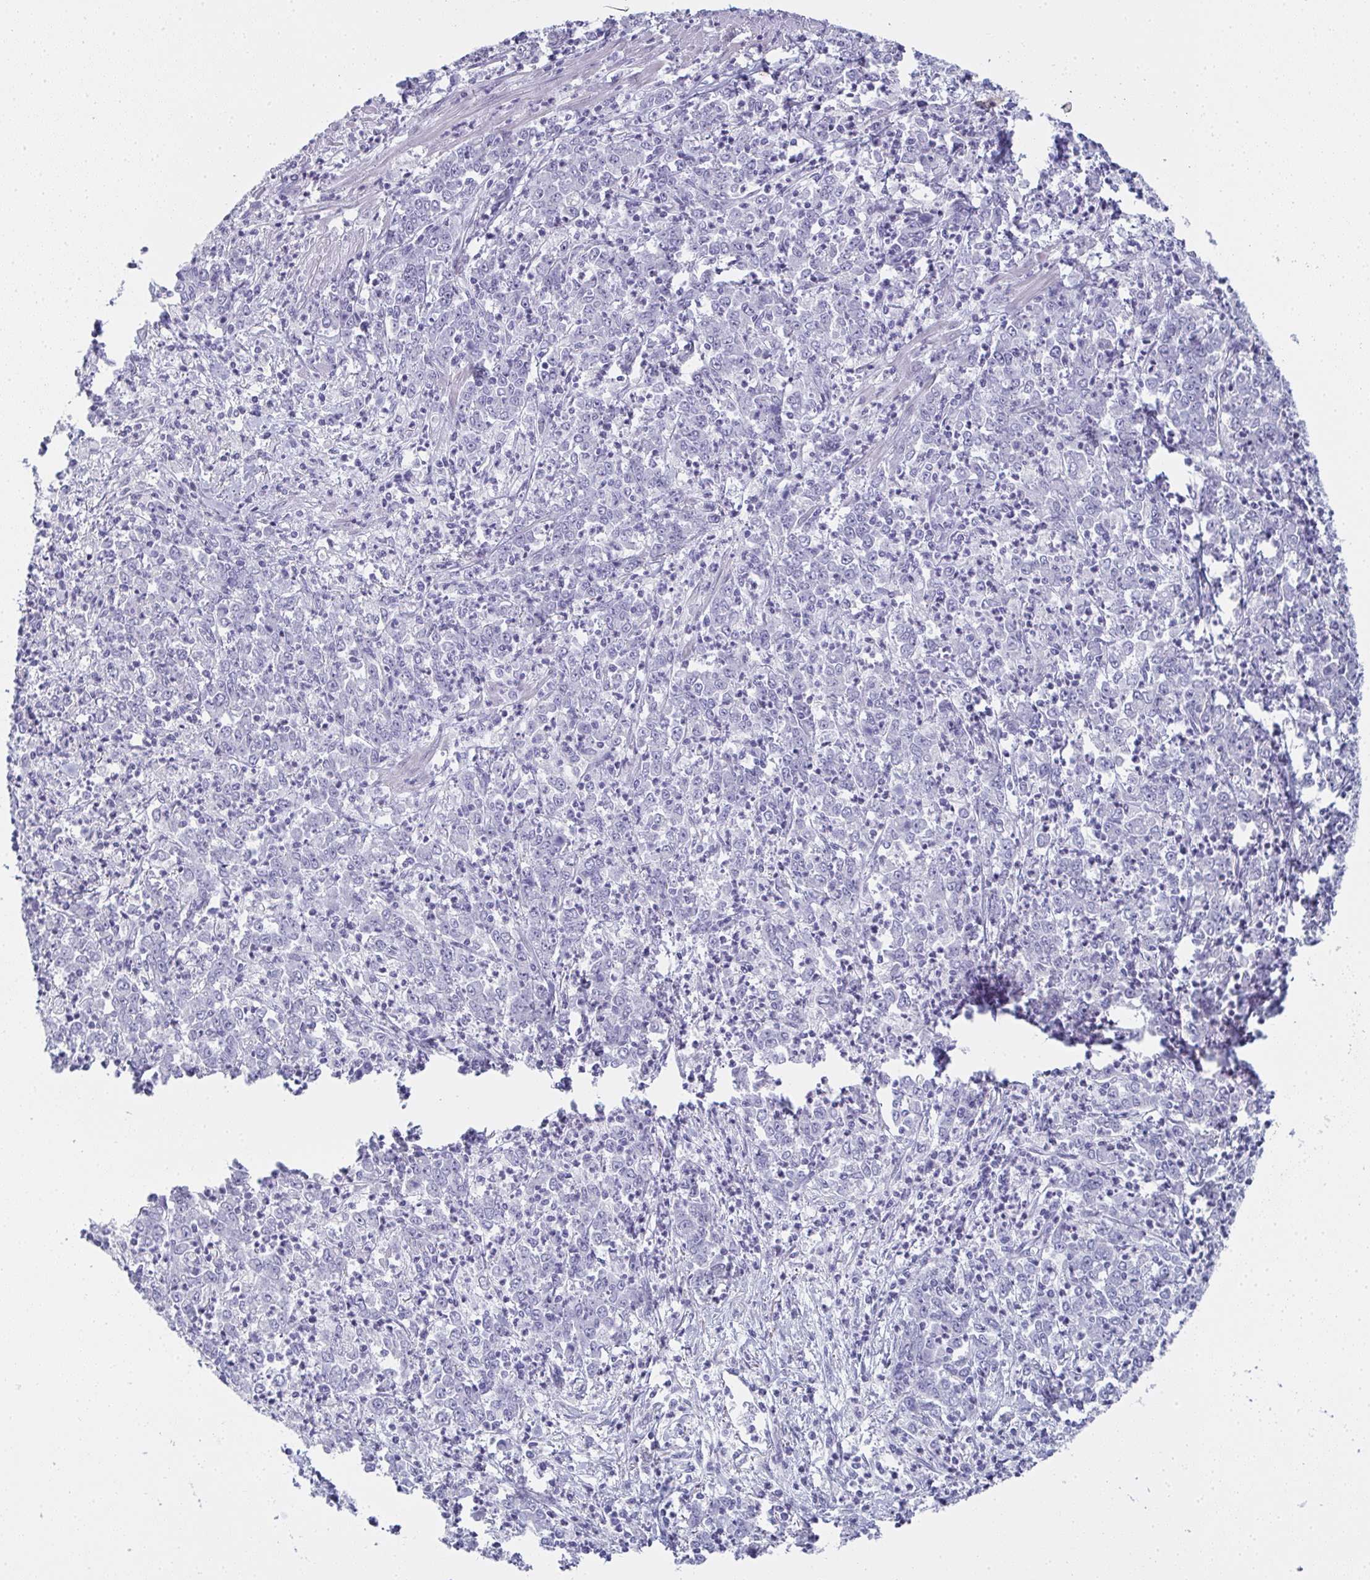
{"staining": {"intensity": "negative", "quantity": "none", "location": "none"}, "tissue": "stomach cancer", "cell_type": "Tumor cells", "image_type": "cancer", "snomed": [{"axis": "morphology", "description": "Adenocarcinoma, NOS"}, {"axis": "topography", "description": "Stomach, lower"}], "caption": "Immunohistochemical staining of stomach cancer reveals no significant expression in tumor cells. (Stains: DAB (3,3'-diaminobenzidine) immunohistochemistry (IHC) with hematoxylin counter stain, Microscopy: brightfield microscopy at high magnification).", "gene": "SLC36A2", "patient": {"sex": "female", "age": 71}}